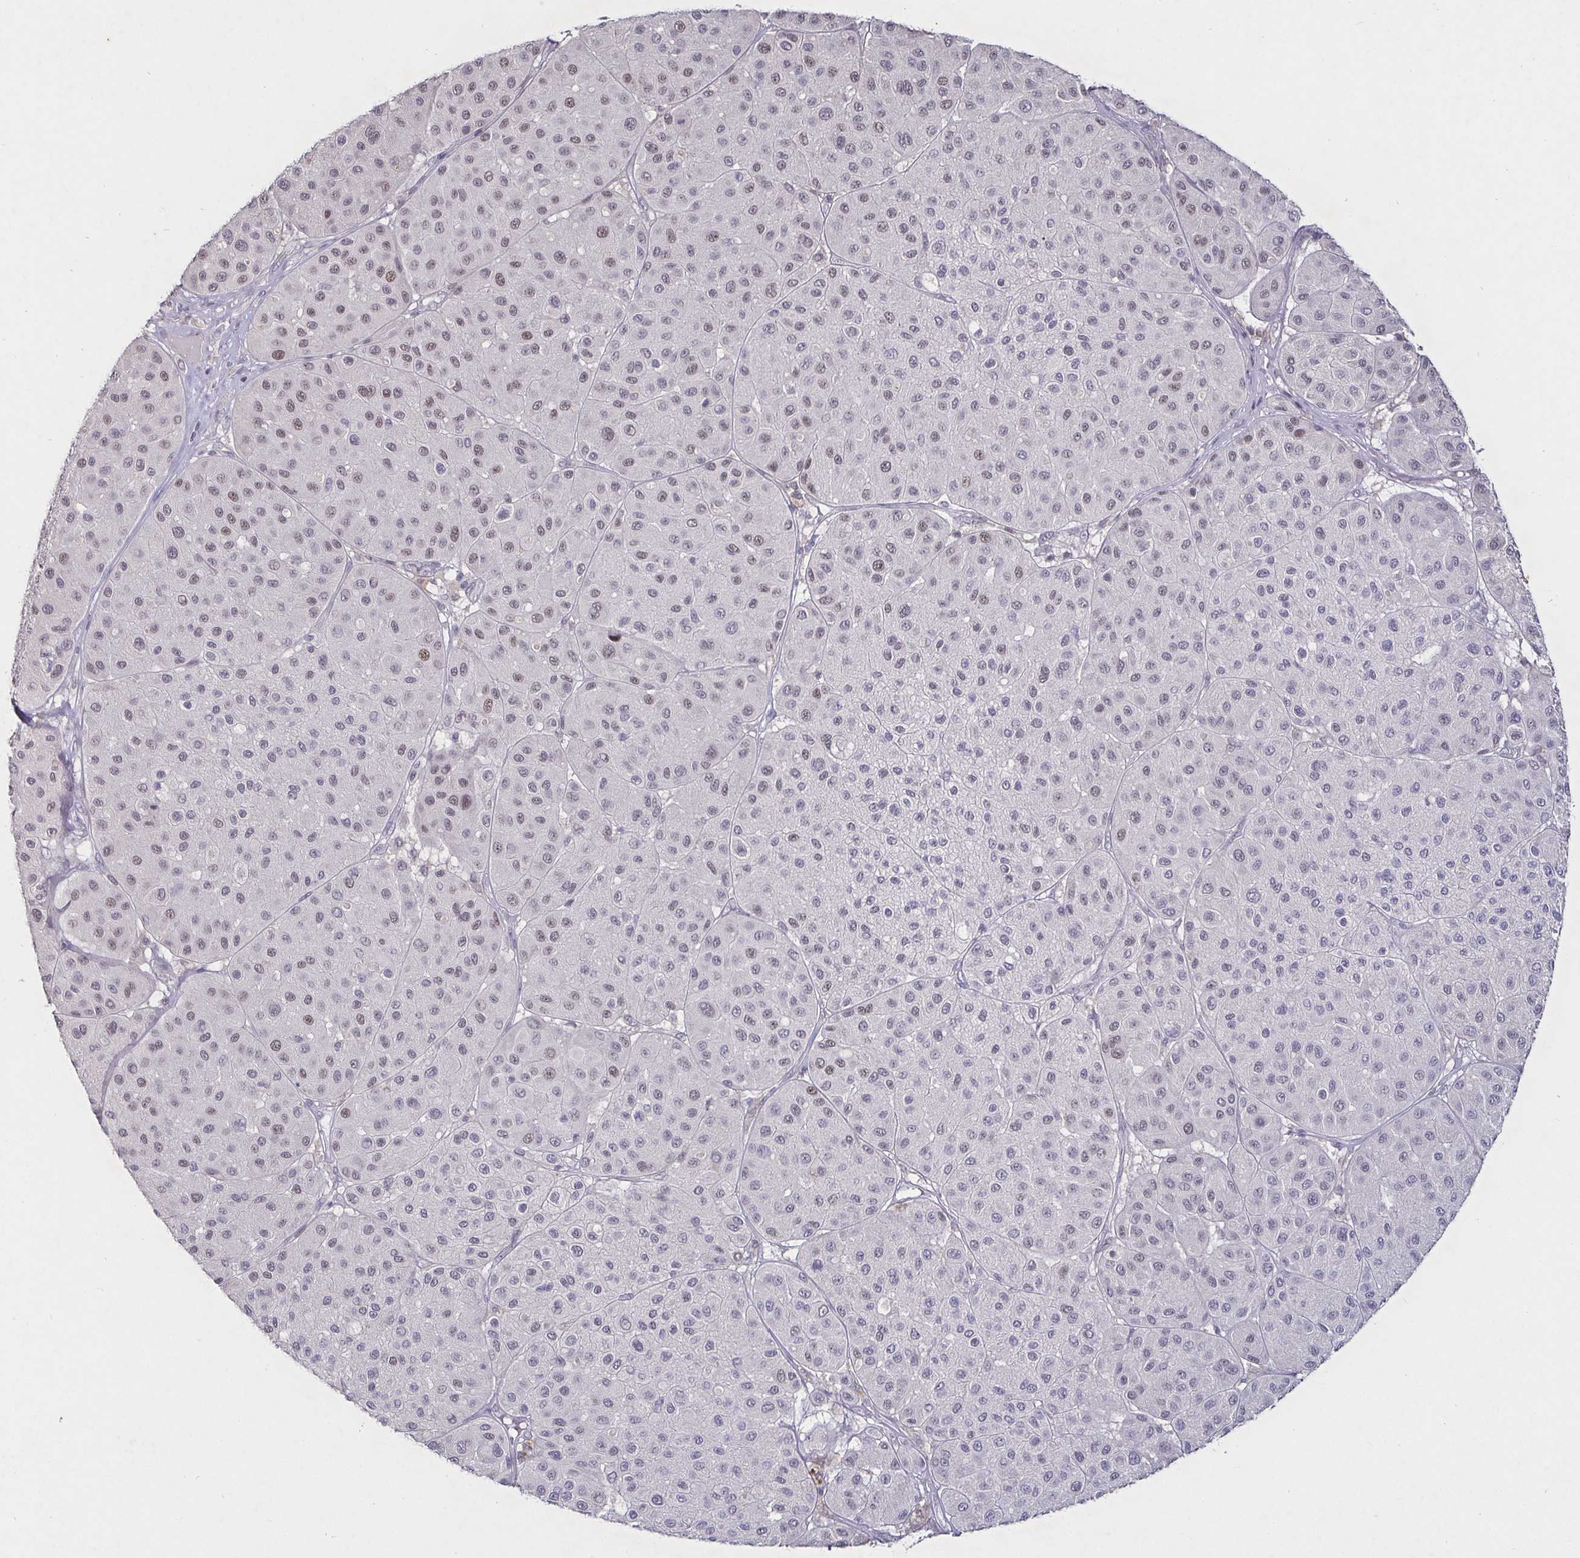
{"staining": {"intensity": "weak", "quantity": "<25%", "location": "nuclear"}, "tissue": "melanoma", "cell_type": "Tumor cells", "image_type": "cancer", "snomed": [{"axis": "morphology", "description": "Malignant melanoma, Metastatic site"}, {"axis": "topography", "description": "Smooth muscle"}], "caption": "Tumor cells are negative for brown protein staining in melanoma.", "gene": "MLH1", "patient": {"sex": "male", "age": 41}}